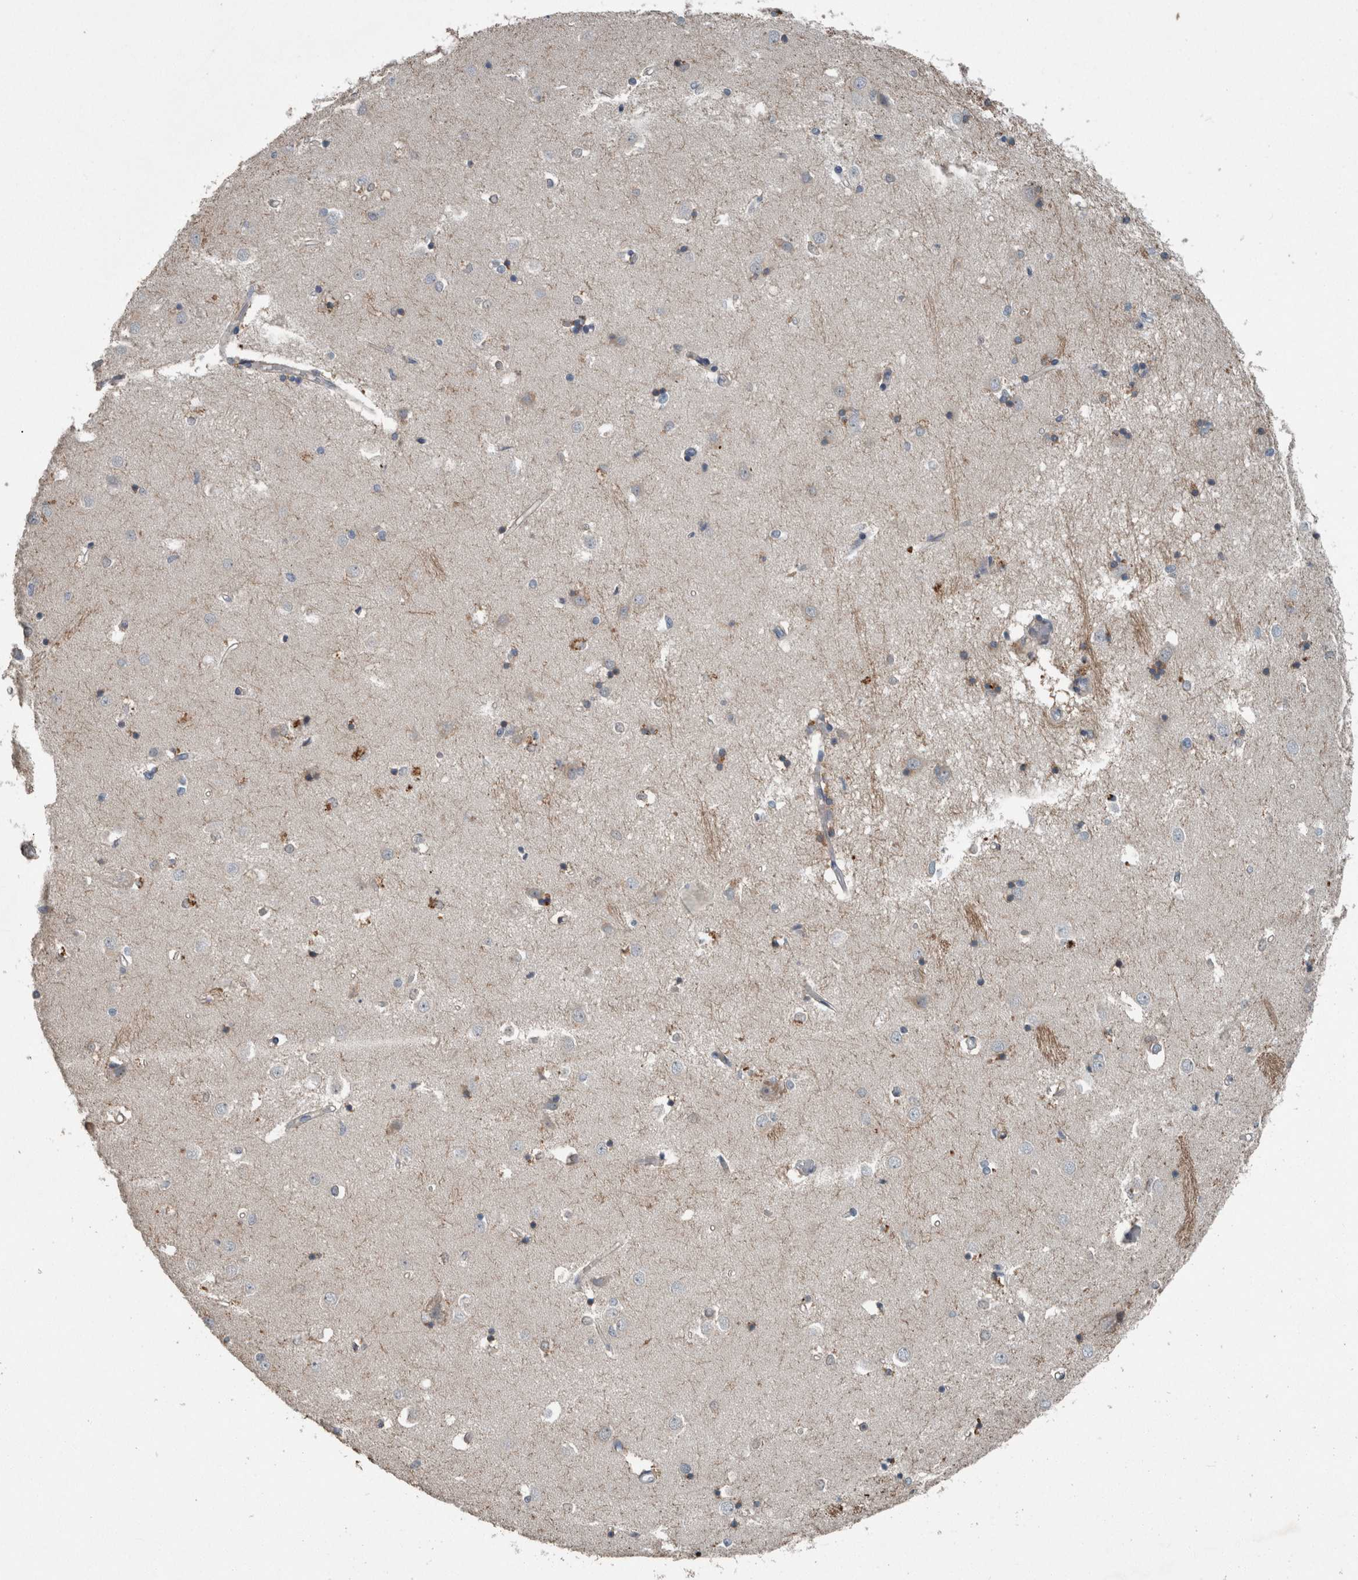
{"staining": {"intensity": "weak", "quantity": "<25%", "location": "cytoplasmic/membranous"}, "tissue": "caudate", "cell_type": "Glial cells", "image_type": "normal", "snomed": [{"axis": "morphology", "description": "Normal tissue, NOS"}, {"axis": "topography", "description": "Lateral ventricle wall"}], "caption": "Caudate was stained to show a protein in brown. There is no significant expression in glial cells. Nuclei are stained in blue.", "gene": "KNTC1", "patient": {"sex": "male", "age": 45}}